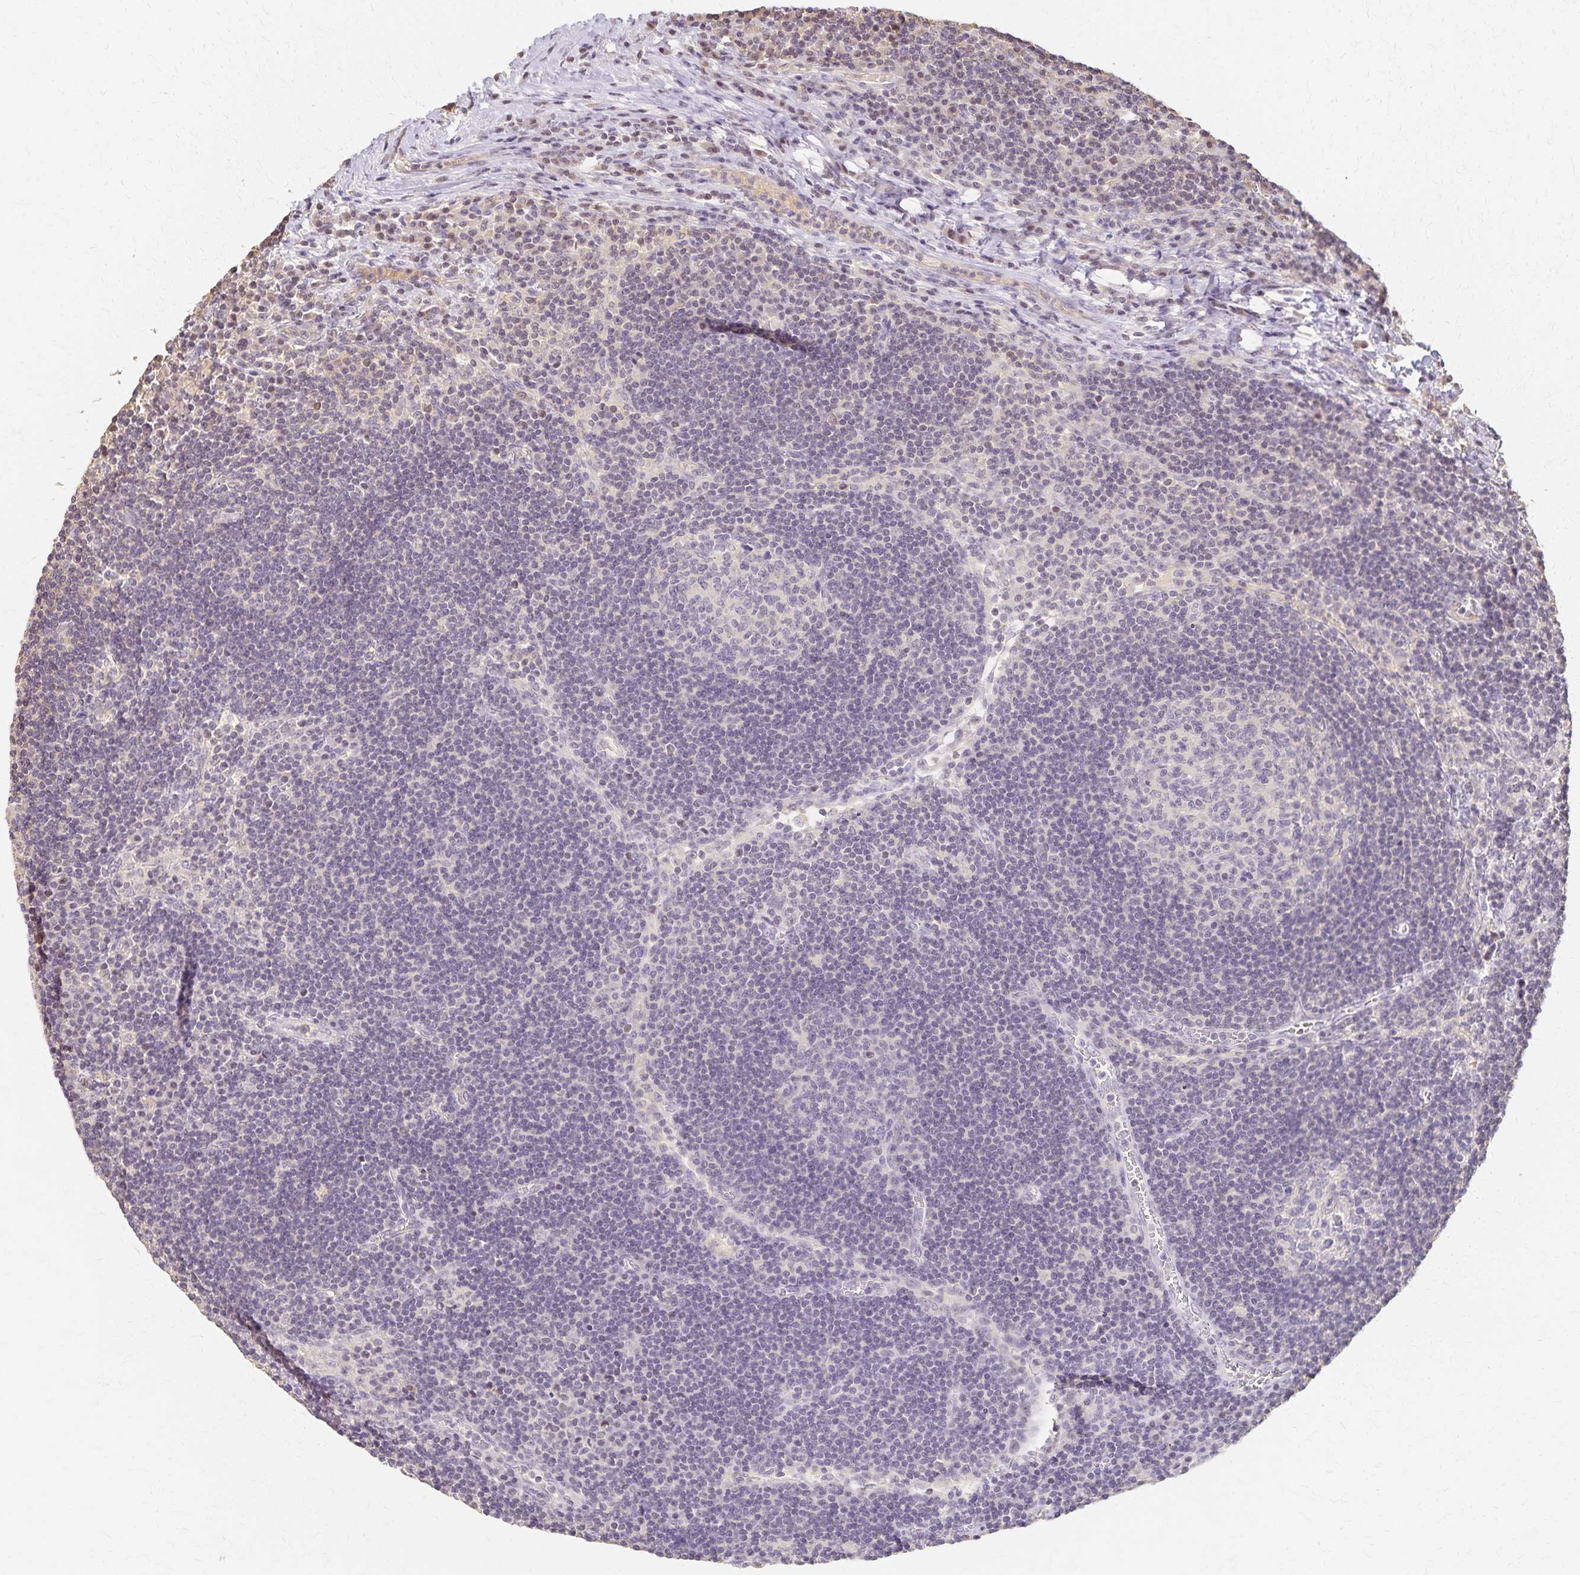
{"staining": {"intensity": "negative", "quantity": "none", "location": "none"}, "tissue": "lymph node", "cell_type": "Germinal center cells", "image_type": "normal", "snomed": [{"axis": "morphology", "description": "Normal tissue, NOS"}, {"axis": "topography", "description": "Lymph node"}], "caption": "Immunohistochemical staining of normal lymph node demonstrates no significant positivity in germinal center cells.", "gene": "AZGP1", "patient": {"sex": "male", "age": 67}}